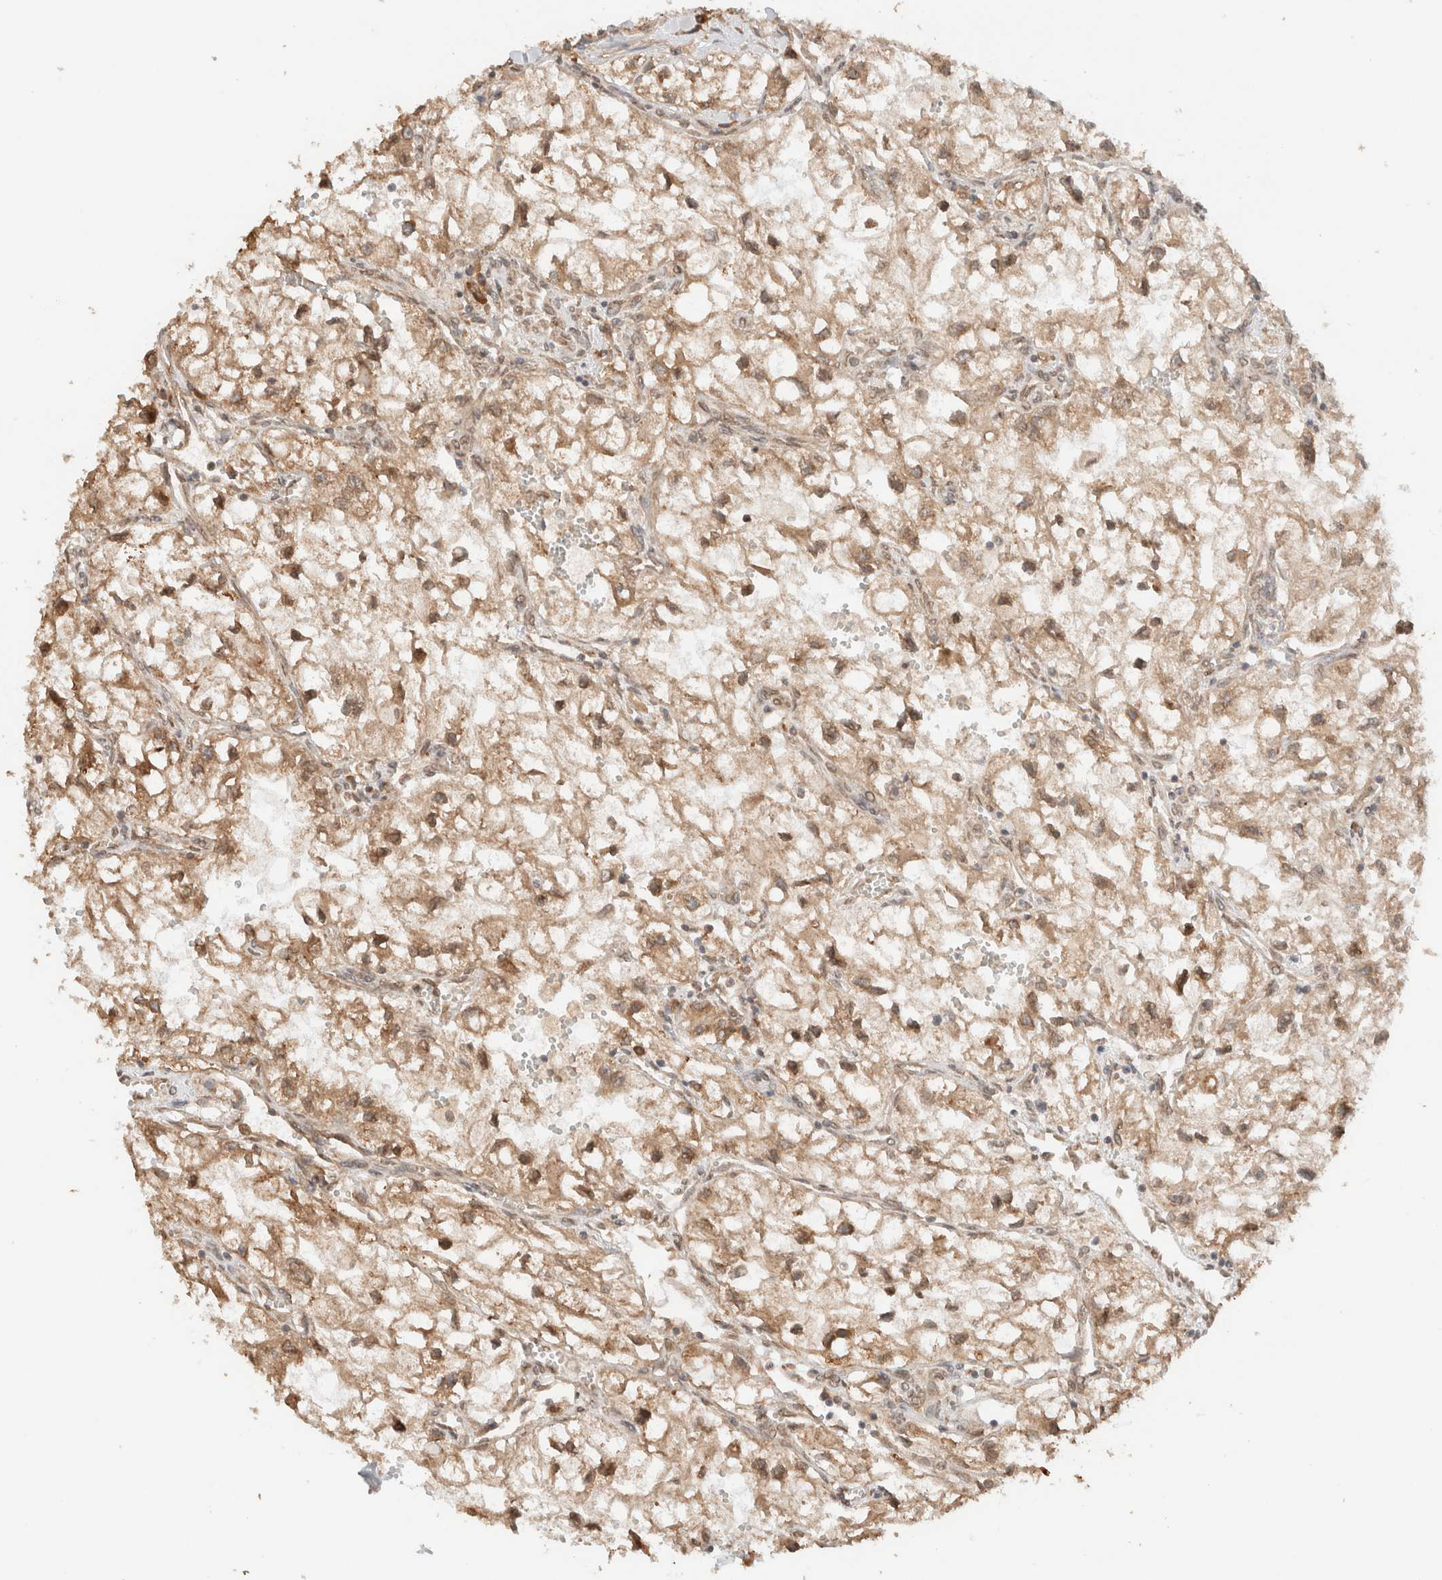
{"staining": {"intensity": "moderate", "quantity": ">75%", "location": "cytoplasmic/membranous"}, "tissue": "renal cancer", "cell_type": "Tumor cells", "image_type": "cancer", "snomed": [{"axis": "morphology", "description": "Adenocarcinoma, NOS"}, {"axis": "topography", "description": "Kidney"}], "caption": "This is an image of immunohistochemistry (IHC) staining of adenocarcinoma (renal), which shows moderate staining in the cytoplasmic/membranous of tumor cells.", "gene": "ARFGEF2", "patient": {"sex": "female", "age": 70}}